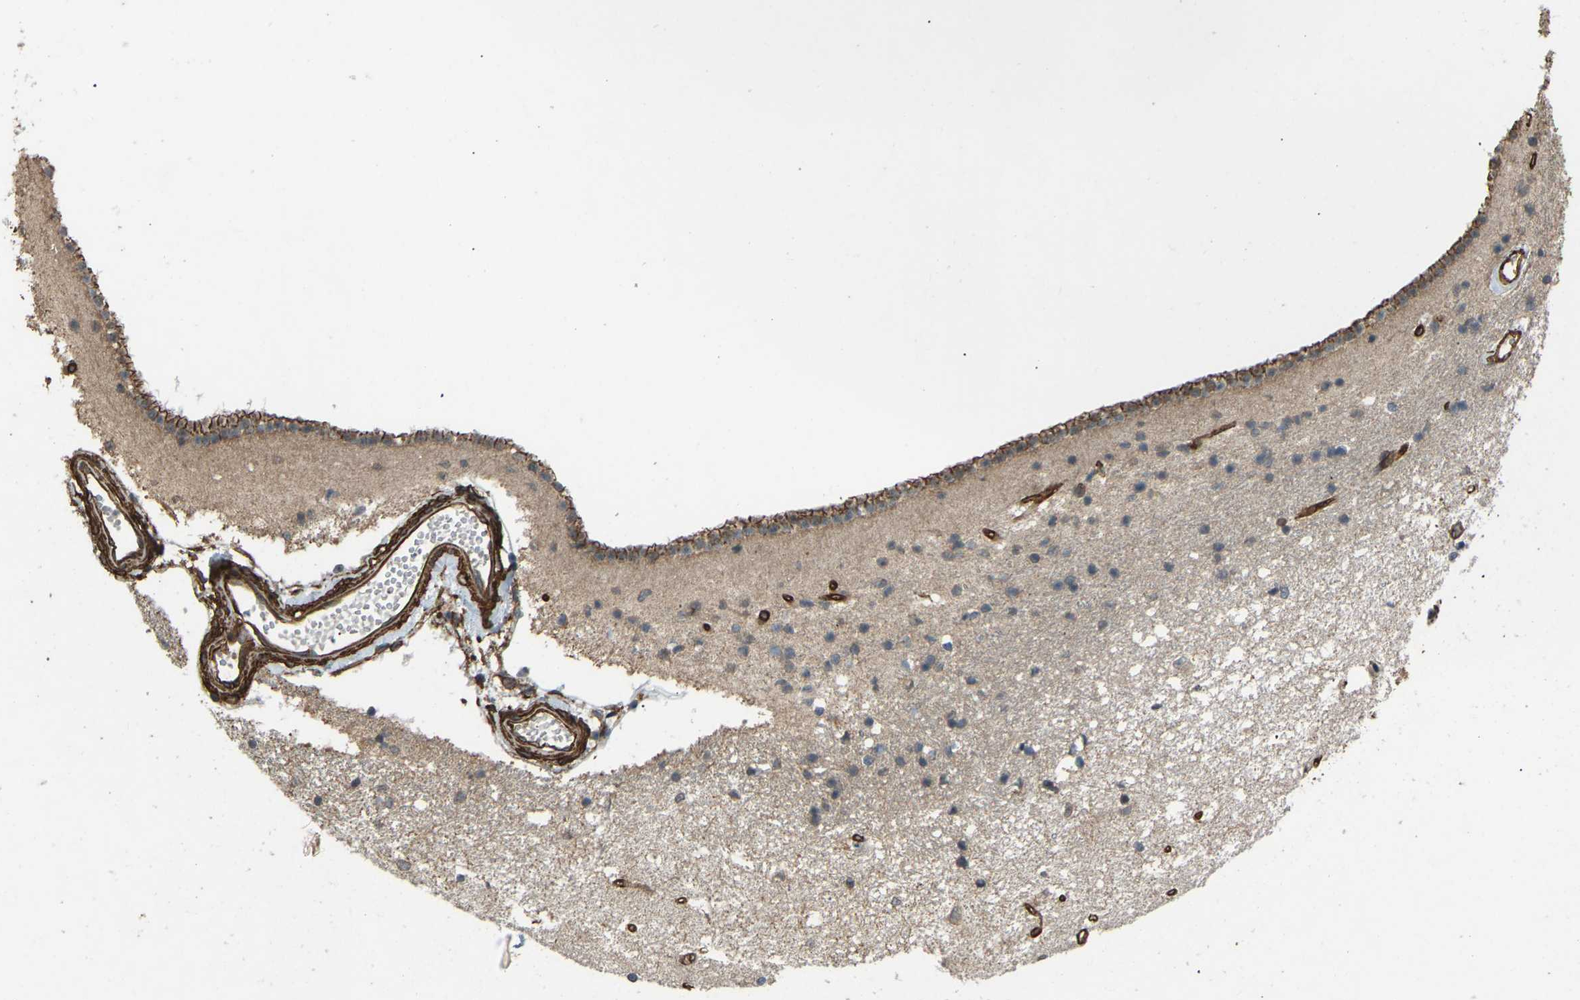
{"staining": {"intensity": "weak", "quantity": "<25%", "location": "cytoplasmic/membranous"}, "tissue": "caudate", "cell_type": "Glial cells", "image_type": "normal", "snomed": [{"axis": "morphology", "description": "Normal tissue, NOS"}, {"axis": "topography", "description": "Lateral ventricle wall"}], "caption": "DAB immunohistochemical staining of unremarkable human caudate displays no significant staining in glial cells. The staining is performed using DAB brown chromogen with nuclei counter-stained in using hematoxylin.", "gene": "NMB", "patient": {"sex": "male", "age": 45}}